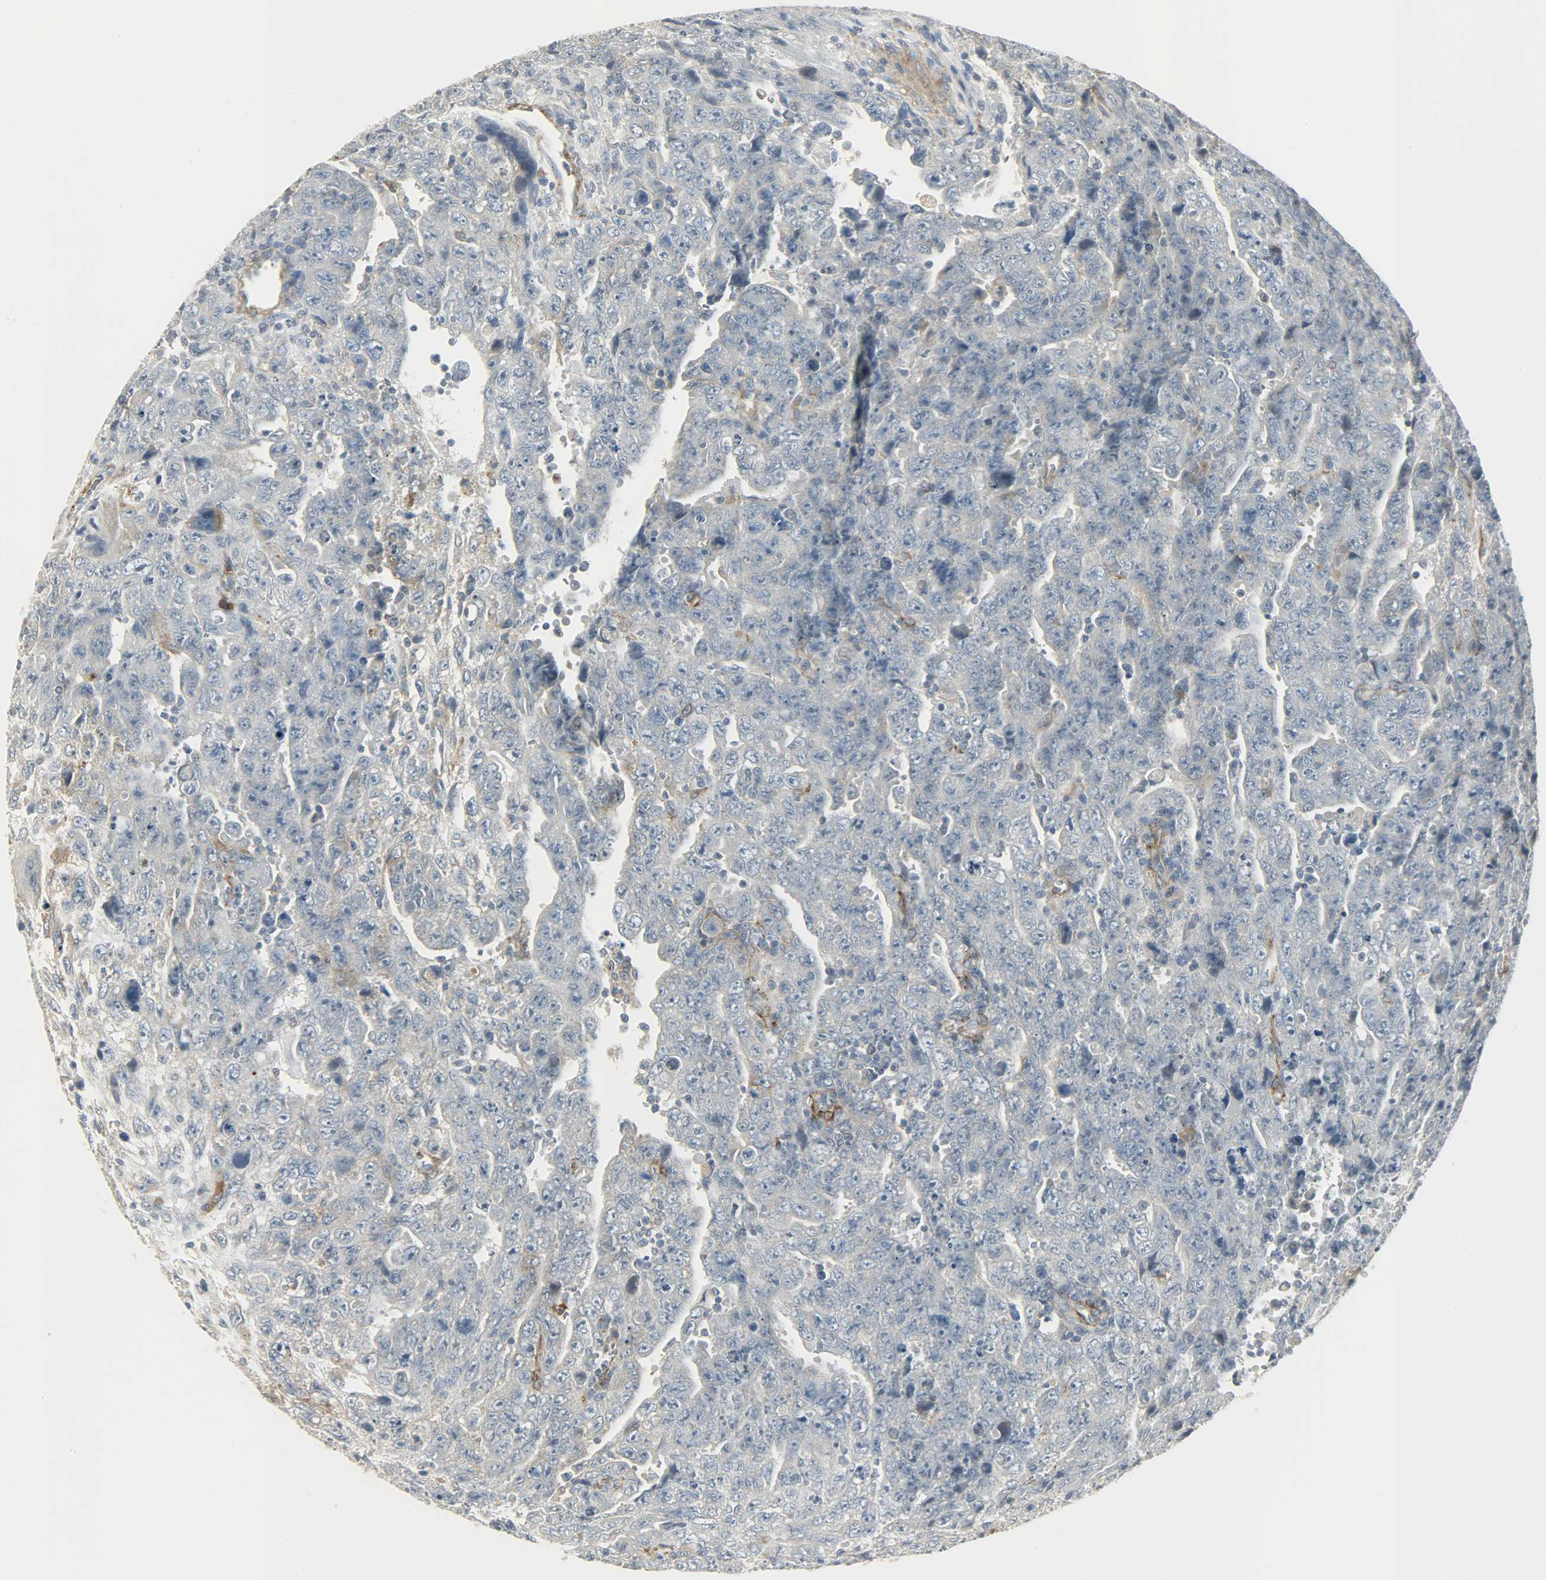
{"staining": {"intensity": "negative", "quantity": "none", "location": "none"}, "tissue": "testis cancer", "cell_type": "Tumor cells", "image_type": "cancer", "snomed": [{"axis": "morphology", "description": "Carcinoma, Embryonal, NOS"}, {"axis": "topography", "description": "Testis"}], "caption": "A high-resolution histopathology image shows IHC staining of embryonal carcinoma (testis), which shows no significant expression in tumor cells.", "gene": "ENPEP", "patient": {"sex": "male", "age": 28}}